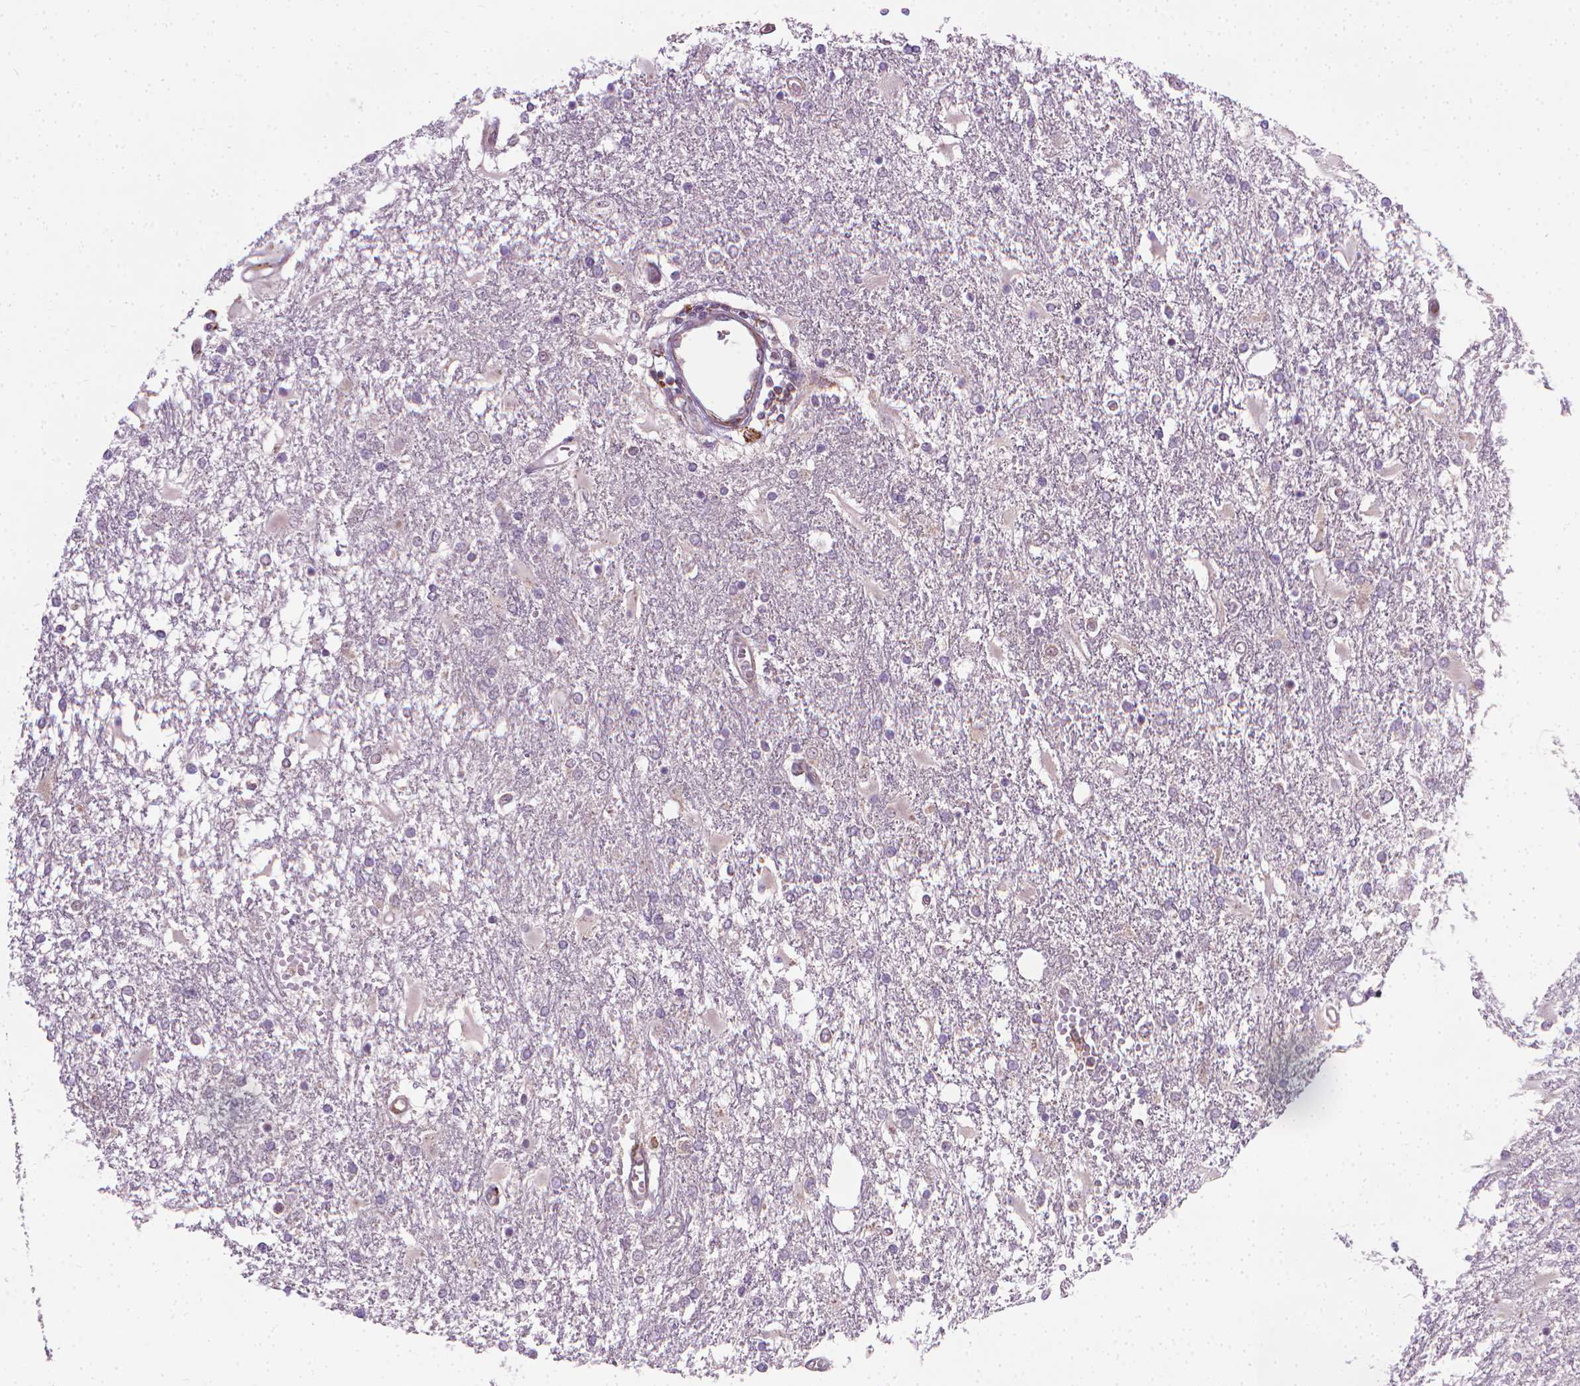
{"staining": {"intensity": "negative", "quantity": "none", "location": "none"}, "tissue": "glioma", "cell_type": "Tumor cells", "image_type": "cancer", "snomed": [{"axis": "morphology", "description": "Glioma, malignant, High grade"}, {"axis": "topography", "description": "Cerebral cortex"}], "caption": "Tumor cells show no significant positivity in glioma.", "gene": "PRAG1", "patient": {"sex": "male", "age": 79}}